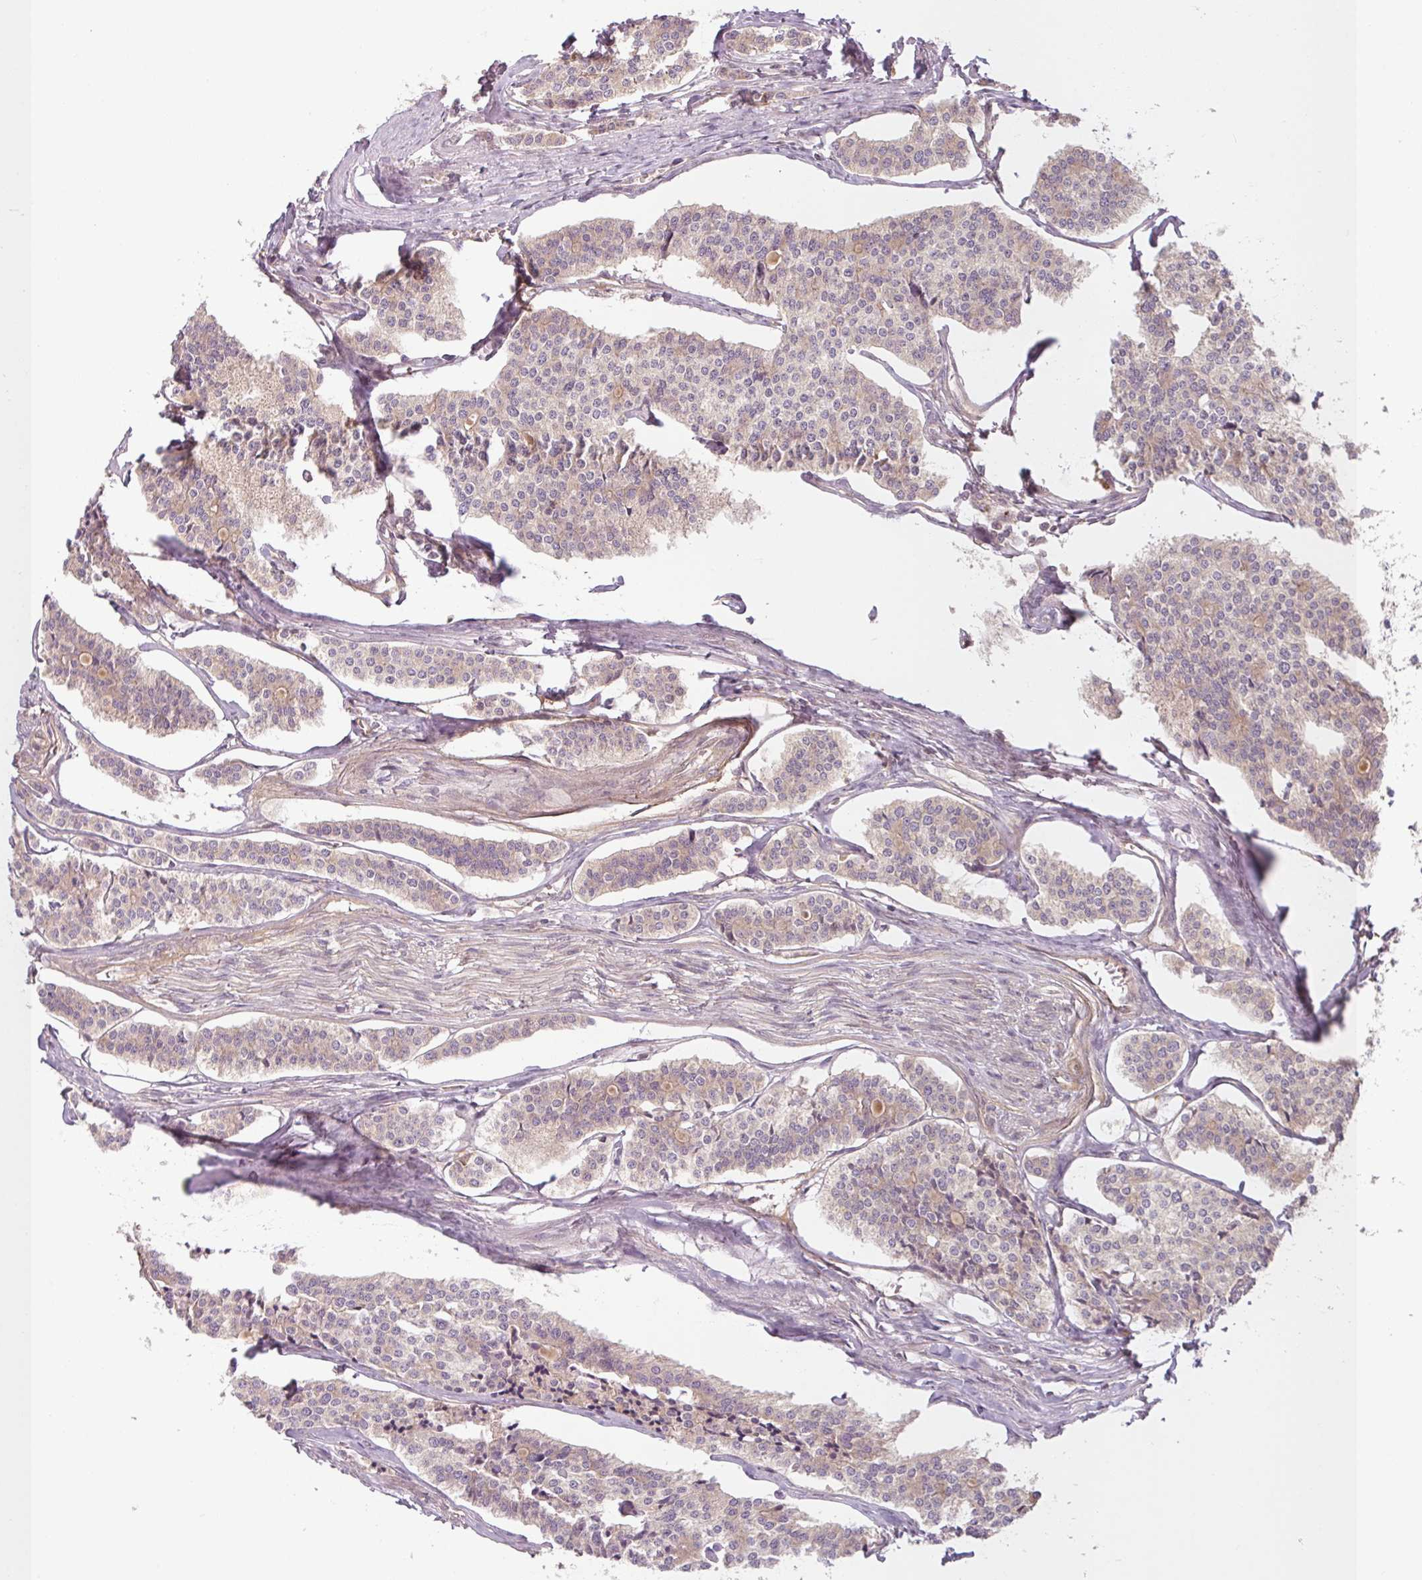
{"staining": {"intensity": "weak", "quantity": "<25%", "location": "cytoplasmic/membranous"}, "tissue": "carcinoid", "cell_type": "Tumor cells", "image_type": "cancer", "snomed": [{"axis": "morphology", "description": "Carcinoid, malignant, NOS"}, {"axis": "topography", "description": "Small intestine"}], "caption": "This is an immunohistochemistry (IHC) histopathology image of carcinoid (malignant). There is no expression in tumor cells.", "gene": "RNF31", "patient": {"sex": "male", "age": 63}}